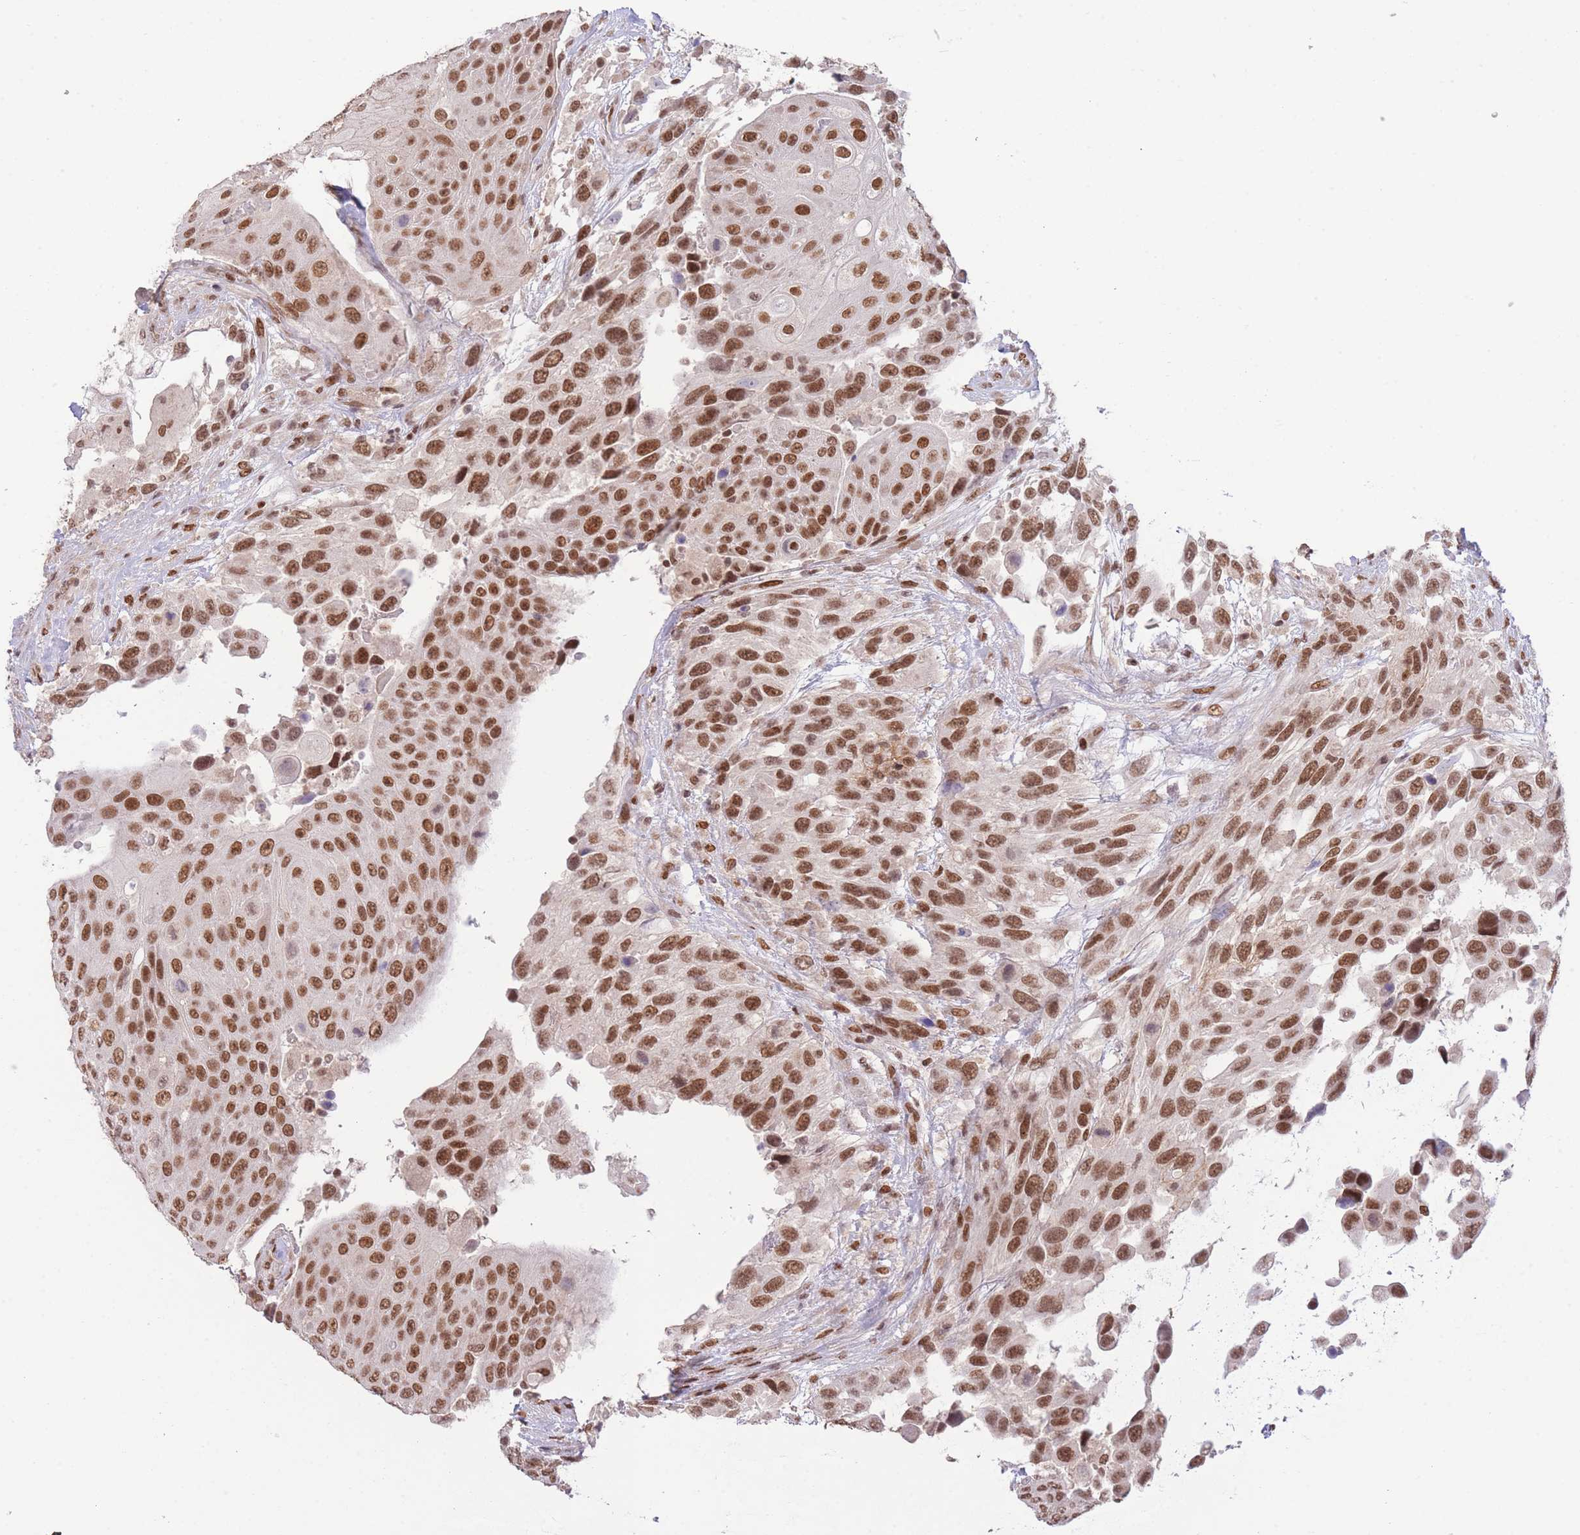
{"staining": {"intensity": "moderate", "quantity": ">75%", "location": "nuclear"}, "tissue": "urothelial cancer", "cell_type": "Tumor cells", "image_type": "cancer", "snomed": [{"axis": "morphology", "description": "Urothelial carcinoma, High grade"}, {"axis": "topography", "description": "Urinary bladder"}], "caption": "Protein expression analysis of urothelial cancer shows moderate nuclear expression in about >75% of tumor cells.", "gene": "CARD8", "patient": {"sex": "female", "age": 70}}